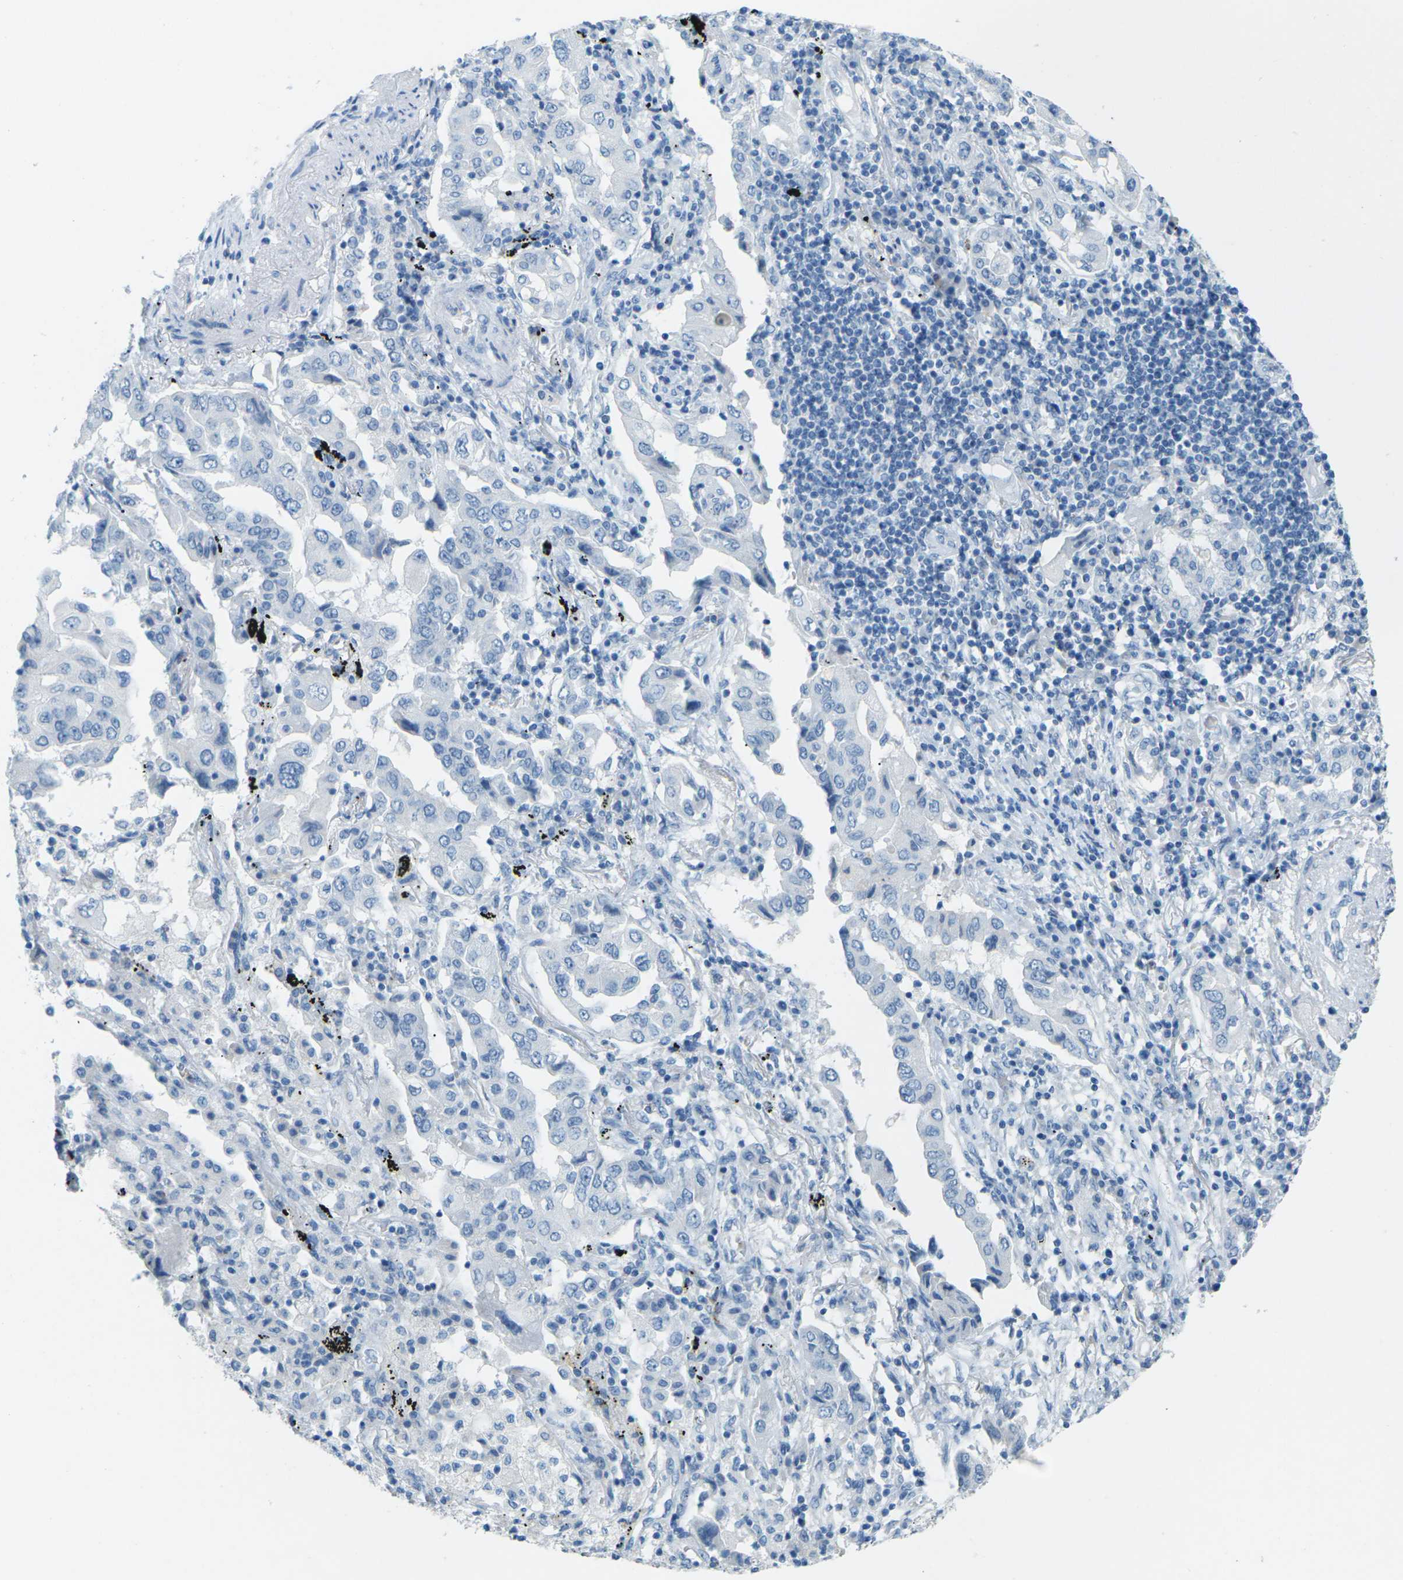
{"staining": {"intensity": "negative", "quantity": "none", "location": "none"}, "tissue": "lung cancer", "cell_type": "Tumor cells", "image_type": "cancer", "snomed": [{"axis": "morphology", "description": "Adenocarcinoma, NOS"}, {"axis": "topography", "description": "Lung"}], "caption": "DAB (3,3'-diaminobenzidine) immunohistochemical staining of lung adenocarcinoma exhibits no significant staining in tumor cells.", "gene": "CDH16", "patient": {"sex": "female", "age": 65}}